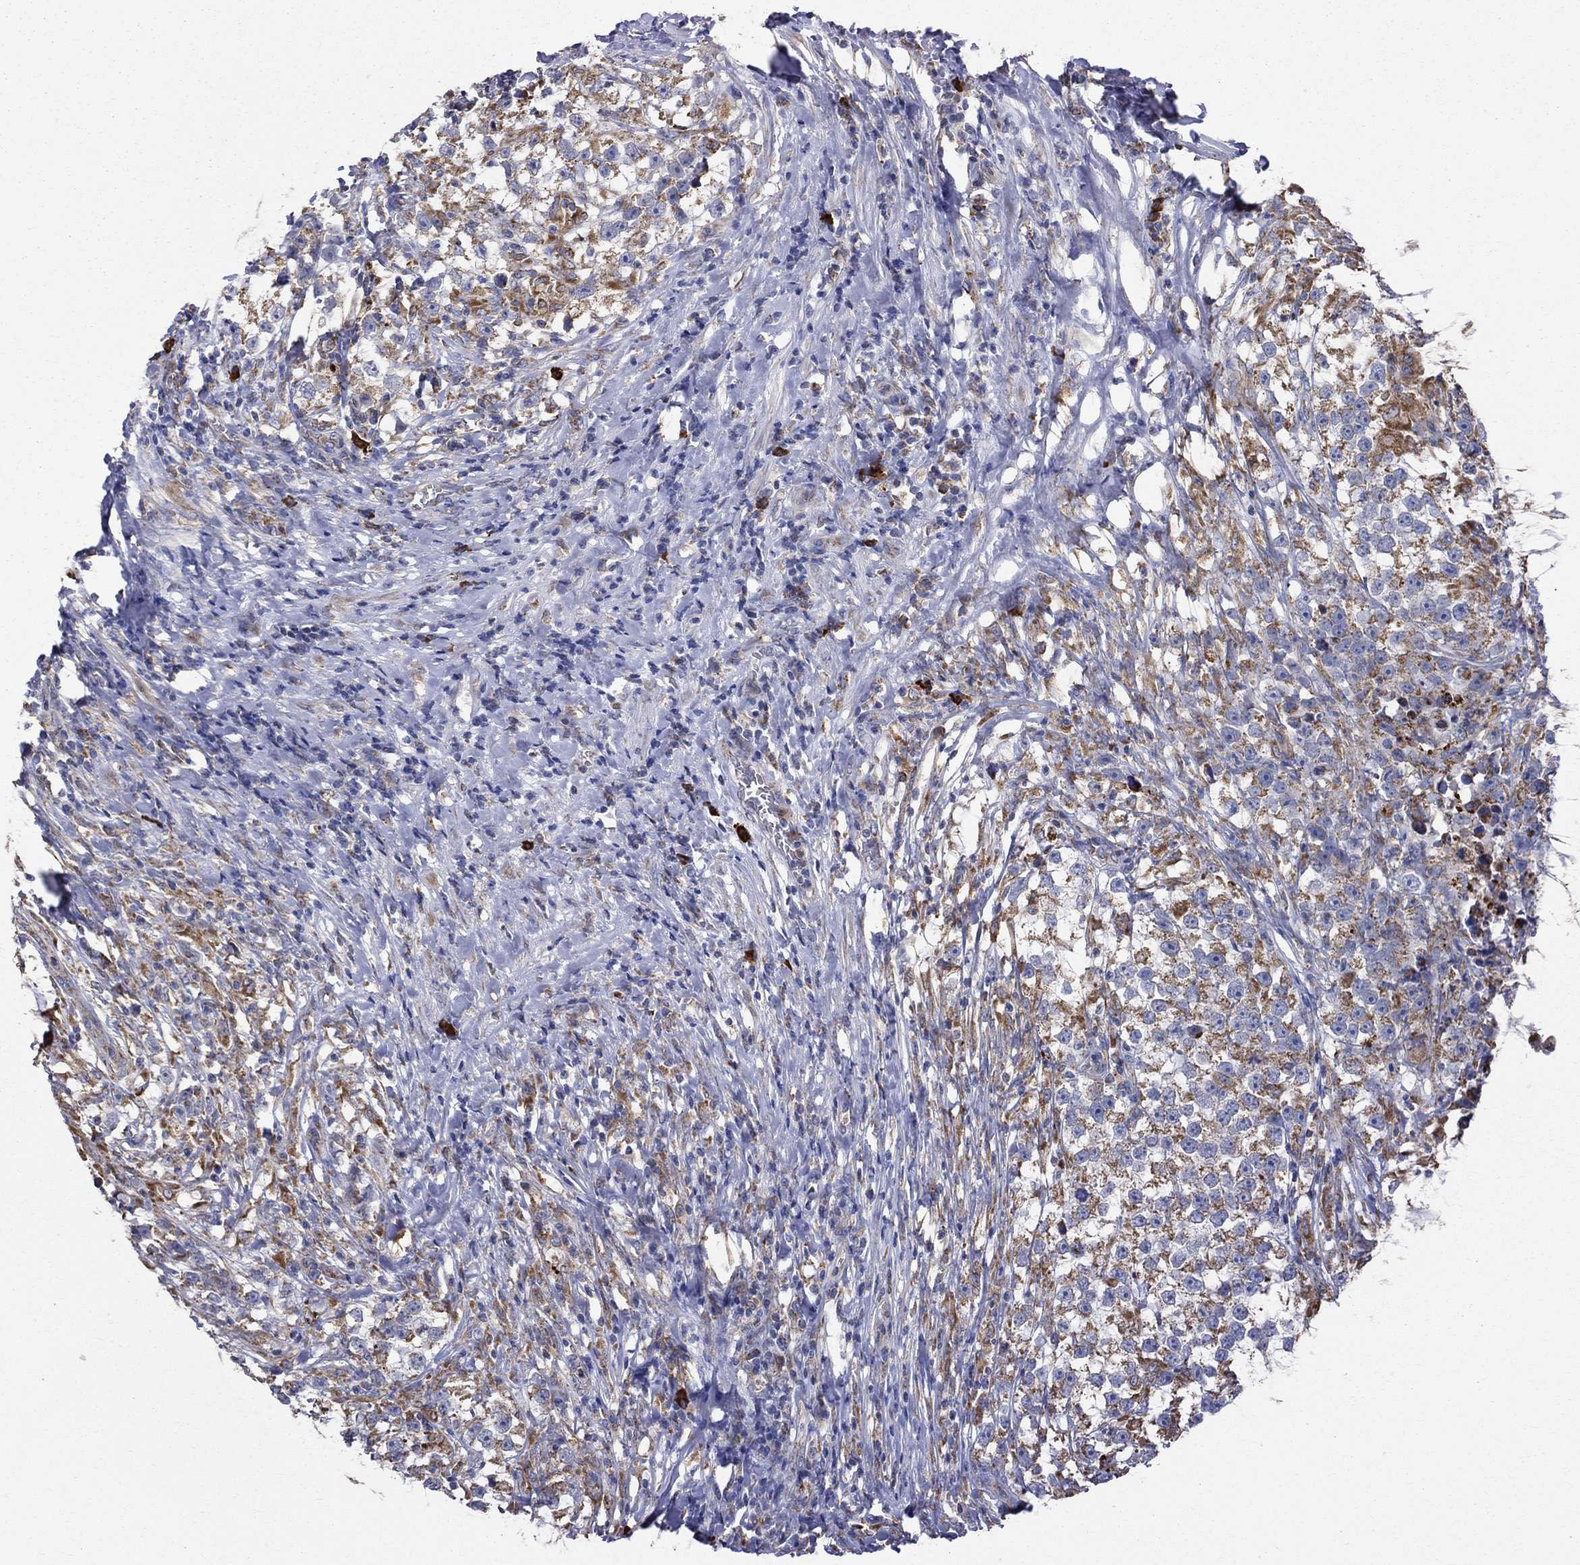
{"staining": {"intensity": "strong", "quantity": ">75%", "location": "cytoplasmic/membranous"}, "tissue": "testis cancer", "cell_type": "Tumor cells", "image_type": "cancer", "snomed": [{"axis": "morphology", "description": "Seminoma, NOS"}, {"axis": "topography", "description": "Testis"}], "caption": "IHC of testis cancer displays high levels of strong cytoplasmic/membranous positivity in approximately >75% of tumor cells.", "gene": "PRDX4", "patient": {"sex": "male", "age": 46}}